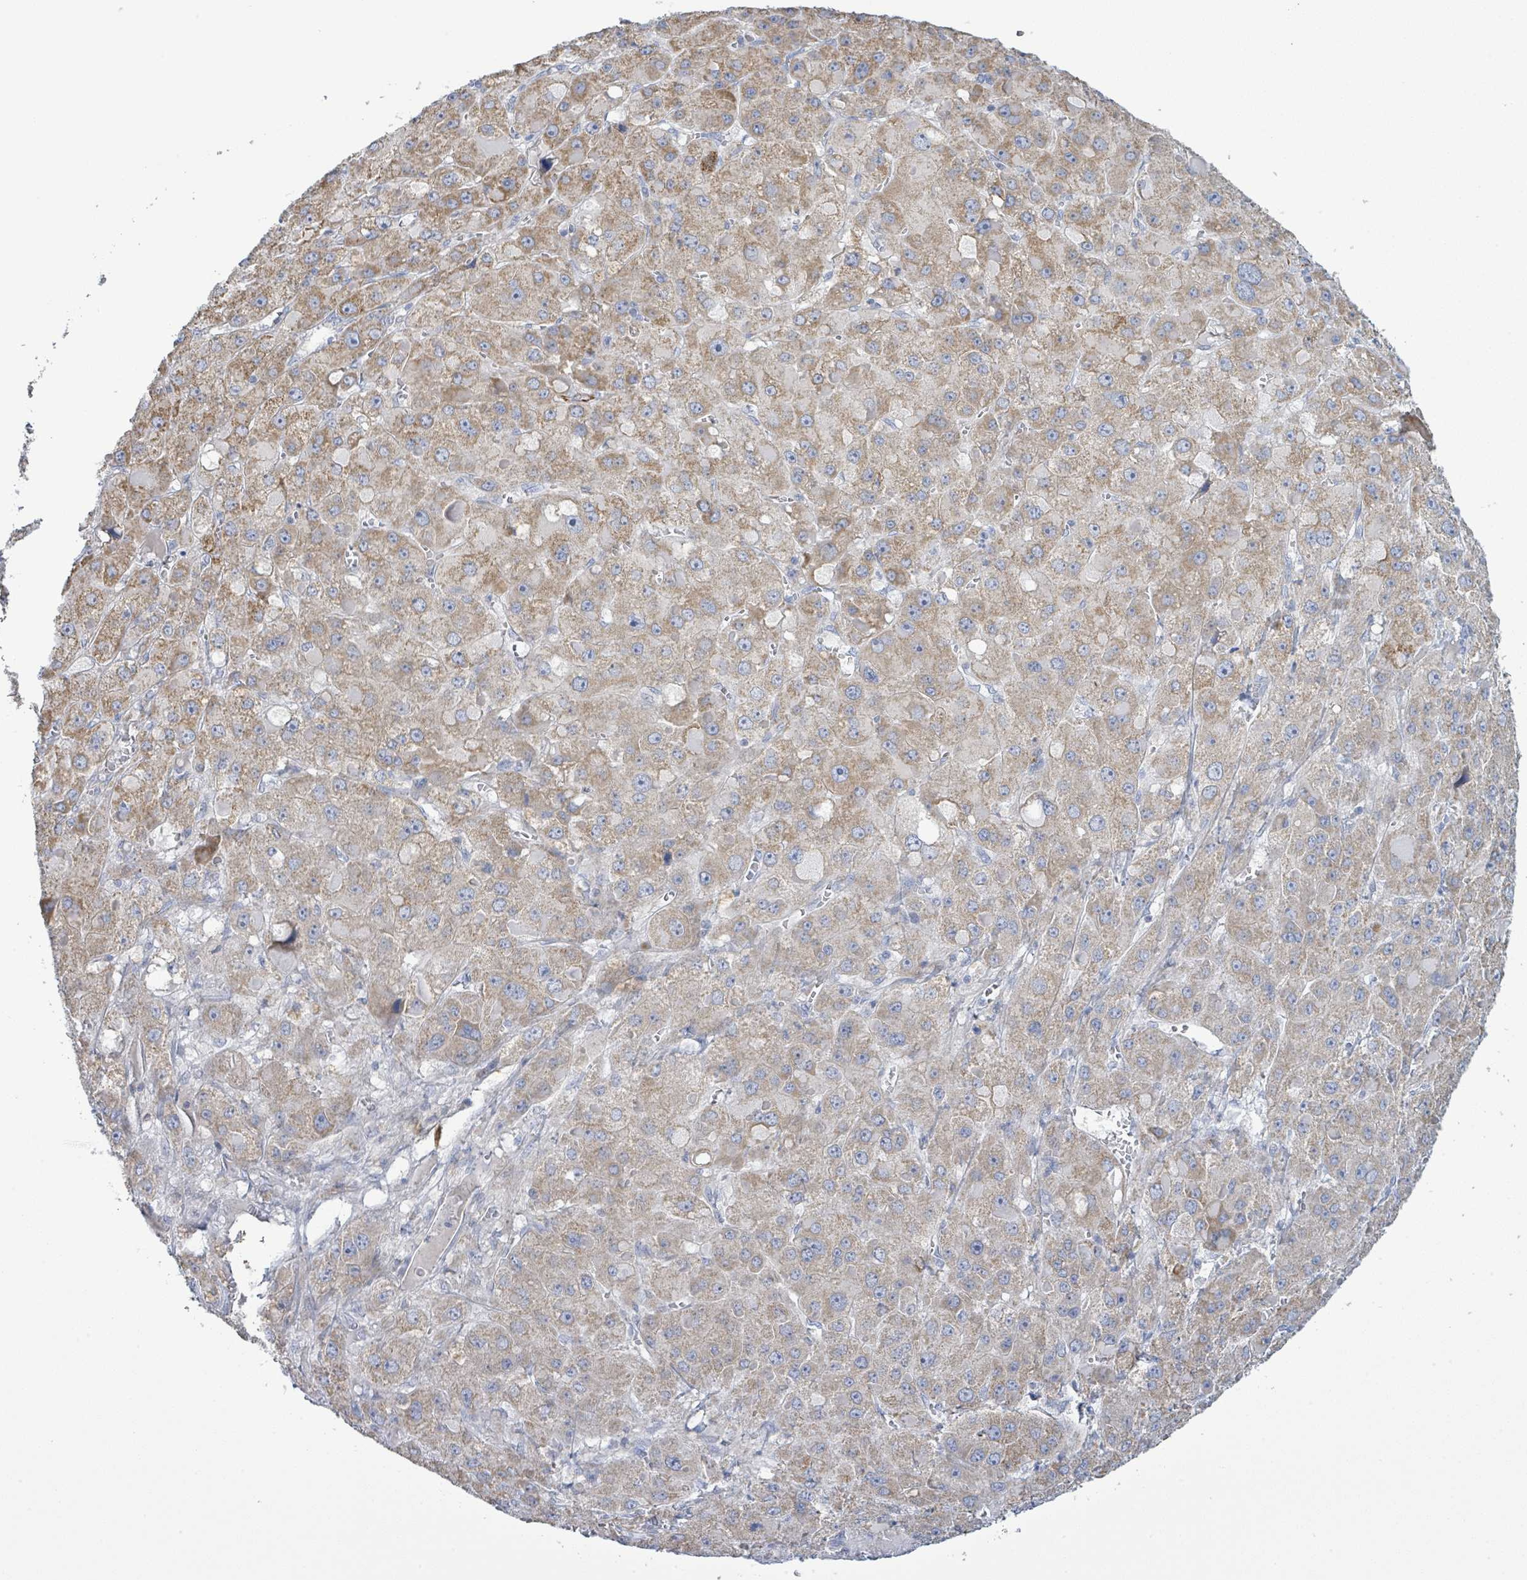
{"staining": {"intensity": "moderate", "quantity": ">75%", "location": "cytoplasmic/membranous"}, "tissue": "liver cancer", "cell_type": "Tumor cells", "image_type": "cancer", "snomed": [{"axis": "morphology", "description": "Carcinoma, Hepatocellular, NOS"}, {"axis": "topography", "description": "Liver"}], "caption": "IHC micrograph of liver cancer (hepatocellular carcinoma) stained for a protein (brown), which demonstrates medium levels of moderate cytoplasmic/membranous positivity in approximately >75% of tumor cells.", "gene": "ALG12", "patient": {"sex": "female", "age": 73}}